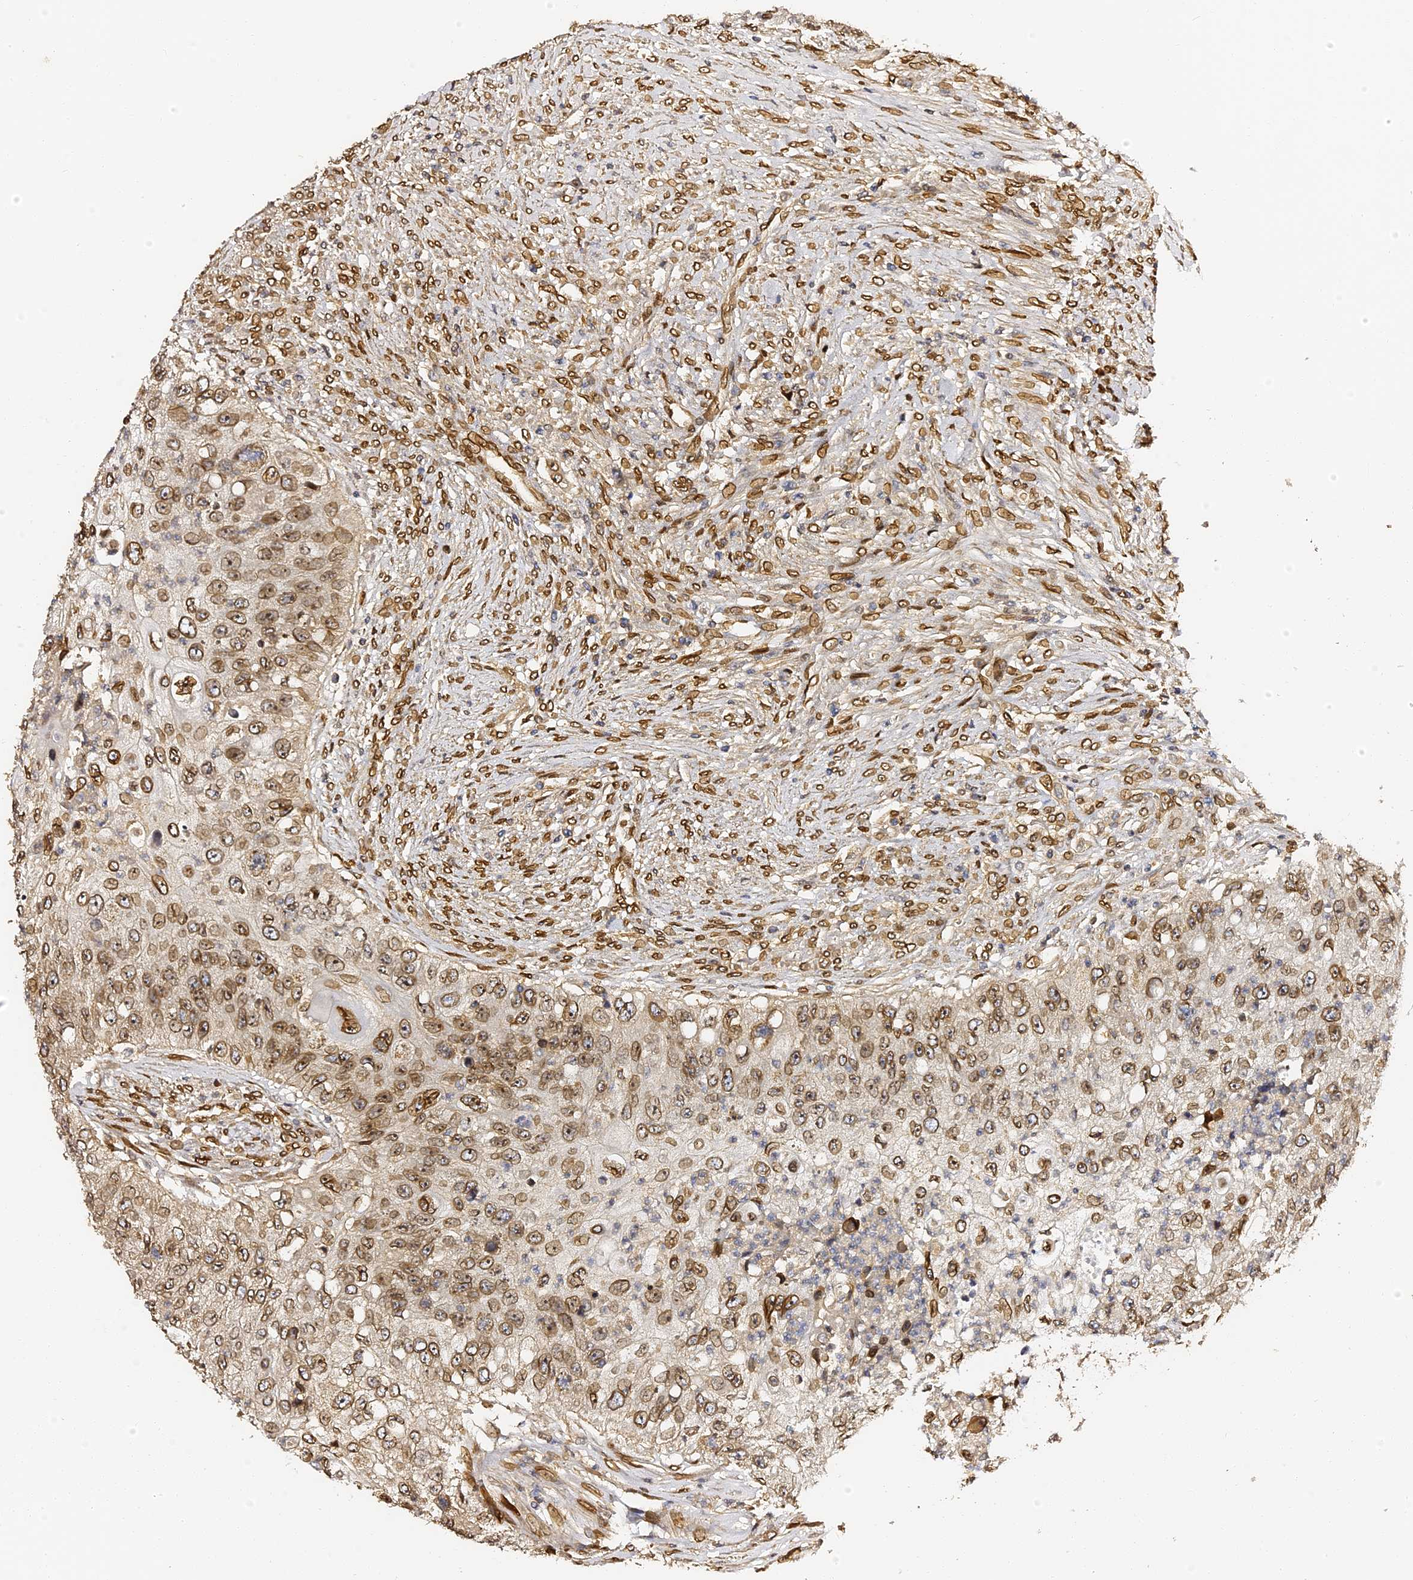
{"staining": {"intensity": "moderate", "quantity": ">75%", "location": "cytoplasmic/membranous,nuclear"}, "tissue": "urothelial cancer", "cell_type": "Tumor cells", "image_type": "cancer", "snomed": [{"axis": "morphology", "description": "Urothelial carcinoma, High grade"}, {"axis": "topography", "description": "Urinary bladder"}], "caption": "Urothelial cancer was stained to show a protein in brown. There is medium levels of moderate cytoplasmic/membranous and nuclear positivity in about >75% of tumor cells. The protein of interest is shown in brown color, while the nuclei are stained blue.", "gene": "ANAPC5", "patient": {"sex": "female", "age": 60}}